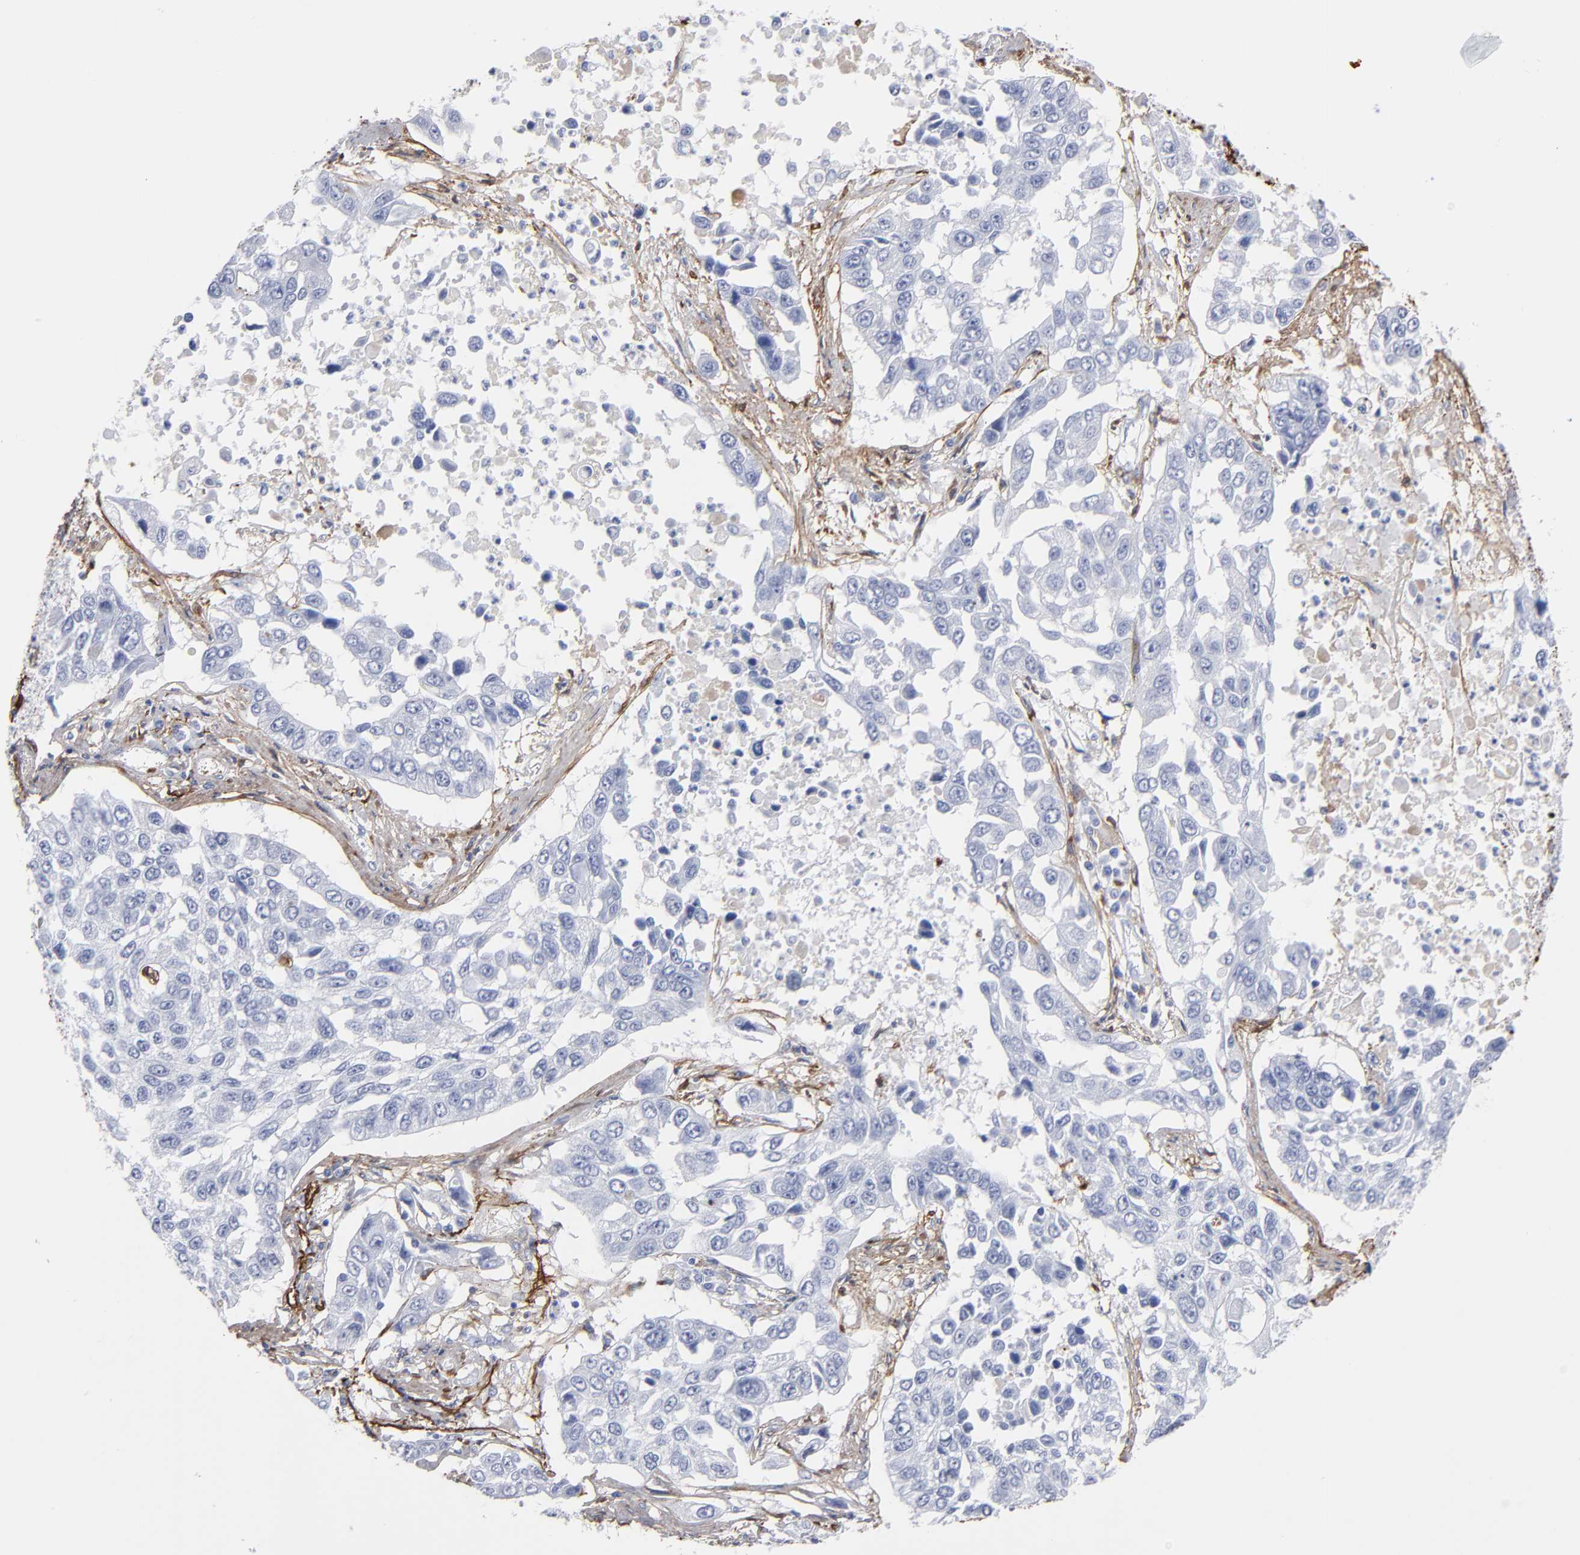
{"staining": {"intensity": "negative", "quantity": "none", "location": "none"}, "tissue": "lung cancer", "cell_type": "Tumor cells", "image_type": "cancer", "snomed": [{"axis": "morphology", "description": "Squamous cell carcinoma, NOS"}, {"axis": "topography", "description": "Lung"}], "caption": "Tumor cells show no significant protein expression in lung cancer. (DAB (3,3'-diaminobenzidine) IHC, high magnification).", "gene": "EMILIN1", "patient": {"sex": "male", "age": 71}}